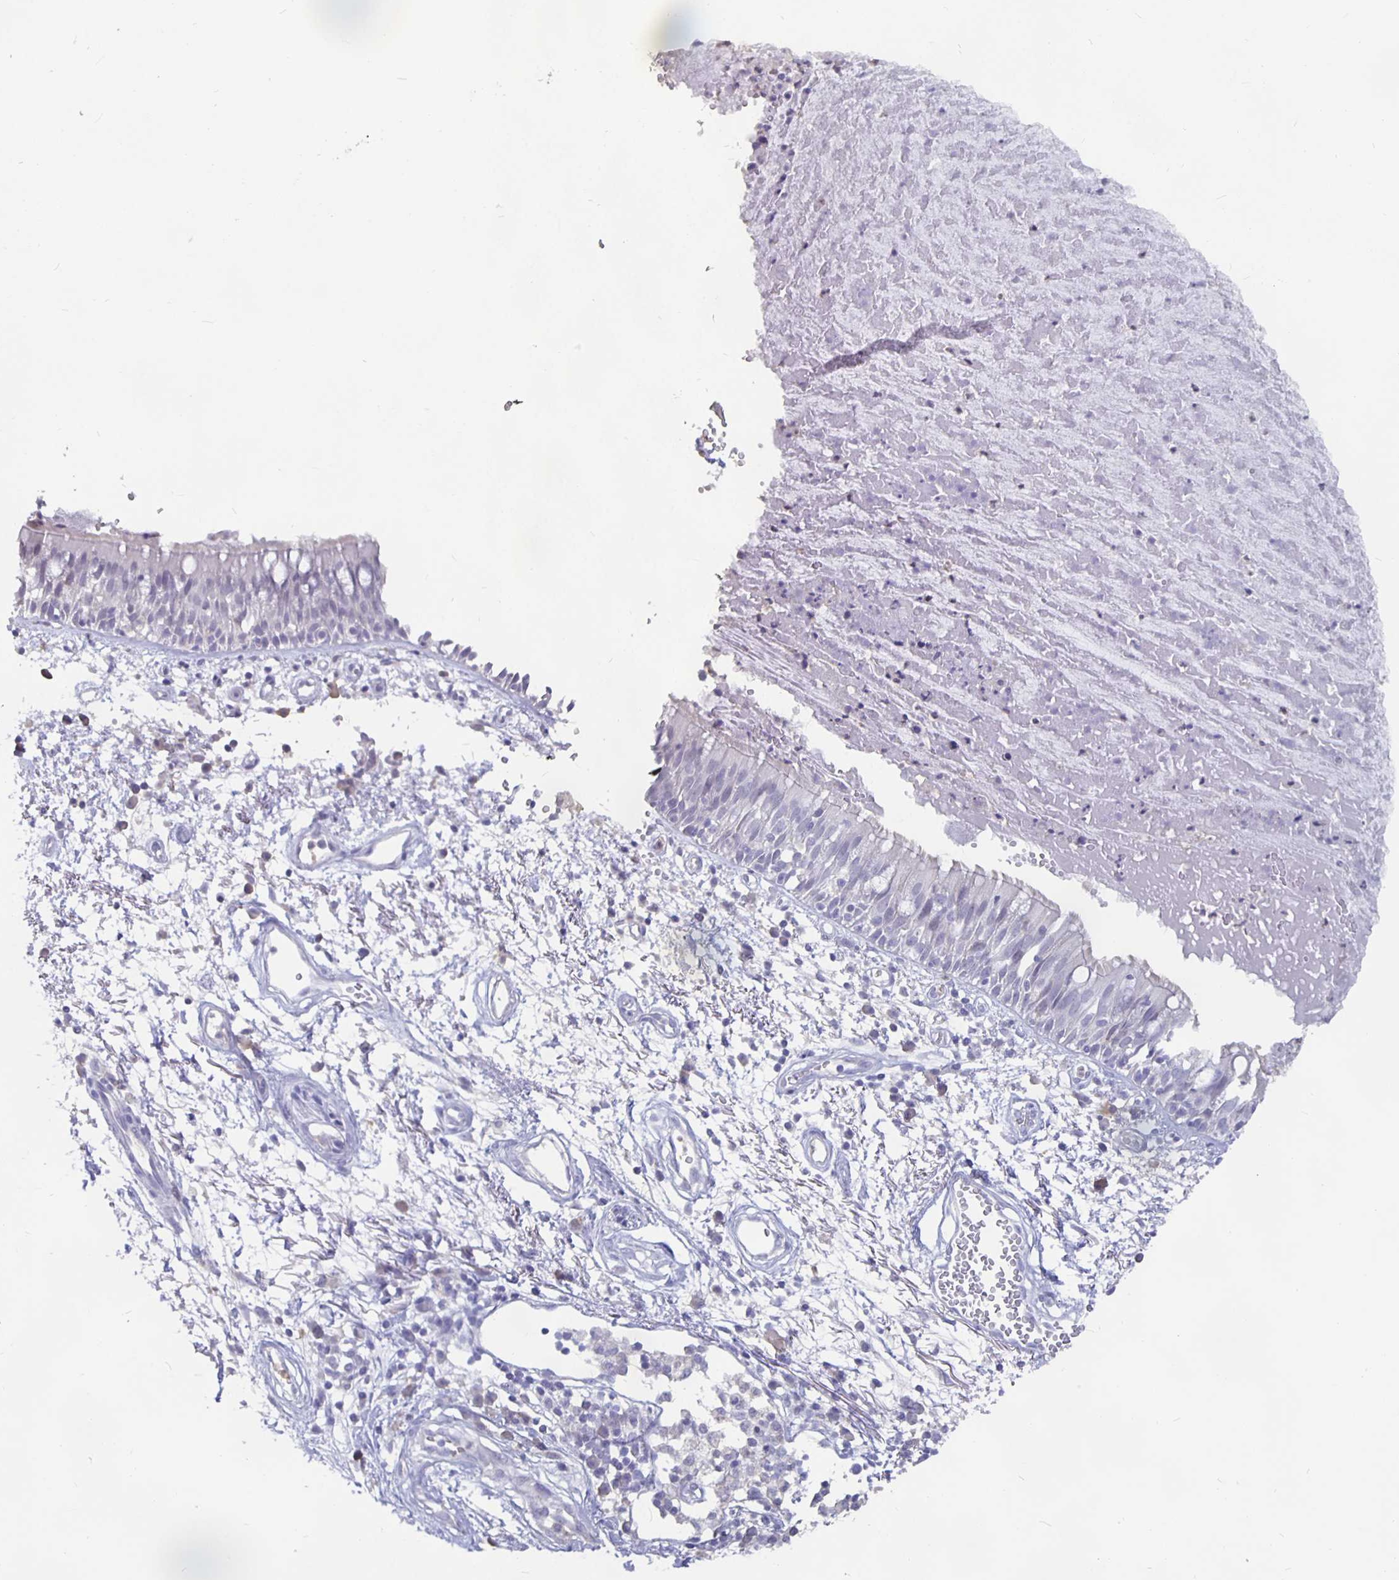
{"staining": {"intensity": "negative", "quantity": "none", "location": "none"}, "tissue": "bronchus", "cell_type": "Respiratory epithelial cells", "image_type": "normal", "snomed": [{"axis": "morphology", "description": "Normal tissue, NOS"}, {"axis": "morphology", "description": "Squamous cell carcinoma, NOS"}, {"axis": "topography", "description": "Cartilage tissue"}, {"axis": "topography", "description": "Bronchus"}, {"axis": "topography", "description": "Lung"}], "caption": "This is a photomicrograph of immunohistochemistry staining of normal bronchus, which shows no expression in respiratory epithelial cells.", "gene": "GPX4", "patient": {"sex": "male", "age": 66}}